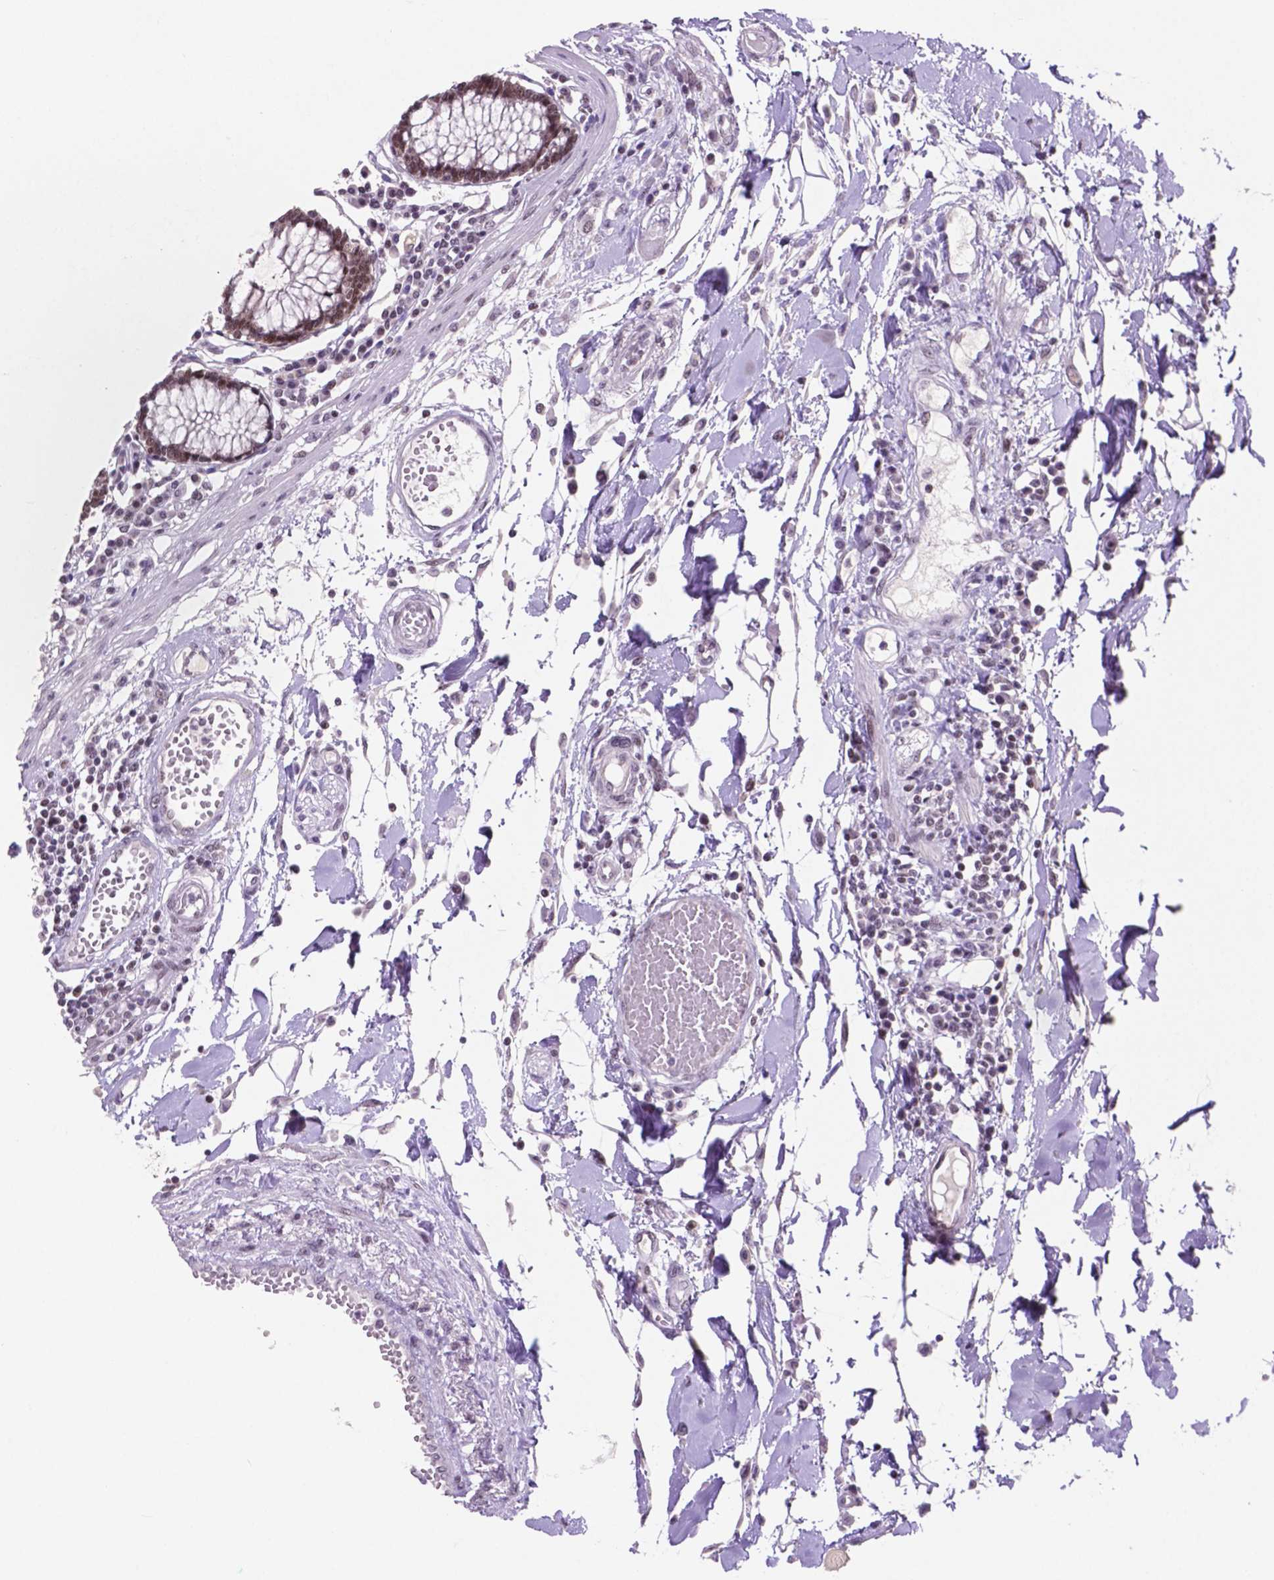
{"staining": {"intensity": "negative", "quantity": "none", "location": "none"}, "tissue": "colon", "cell_type": "Endothelial cells", "image_type": "normal", "snomed": [{"axis": "morphology", "description": "Normal tissue, NOS"}, {"axis": "morphology", "description": "Adenocarcinoma, NOS"}, {"axis": "topography", "description": "Colon"}], "caption": "Immunohistochemistry micrograph of unremarkable colon: colon stained with DAB reveals no significant protein positivity in endothelial cells.", "gene": "NCOR1", "patient": {"sex": "male", "age": 83}}